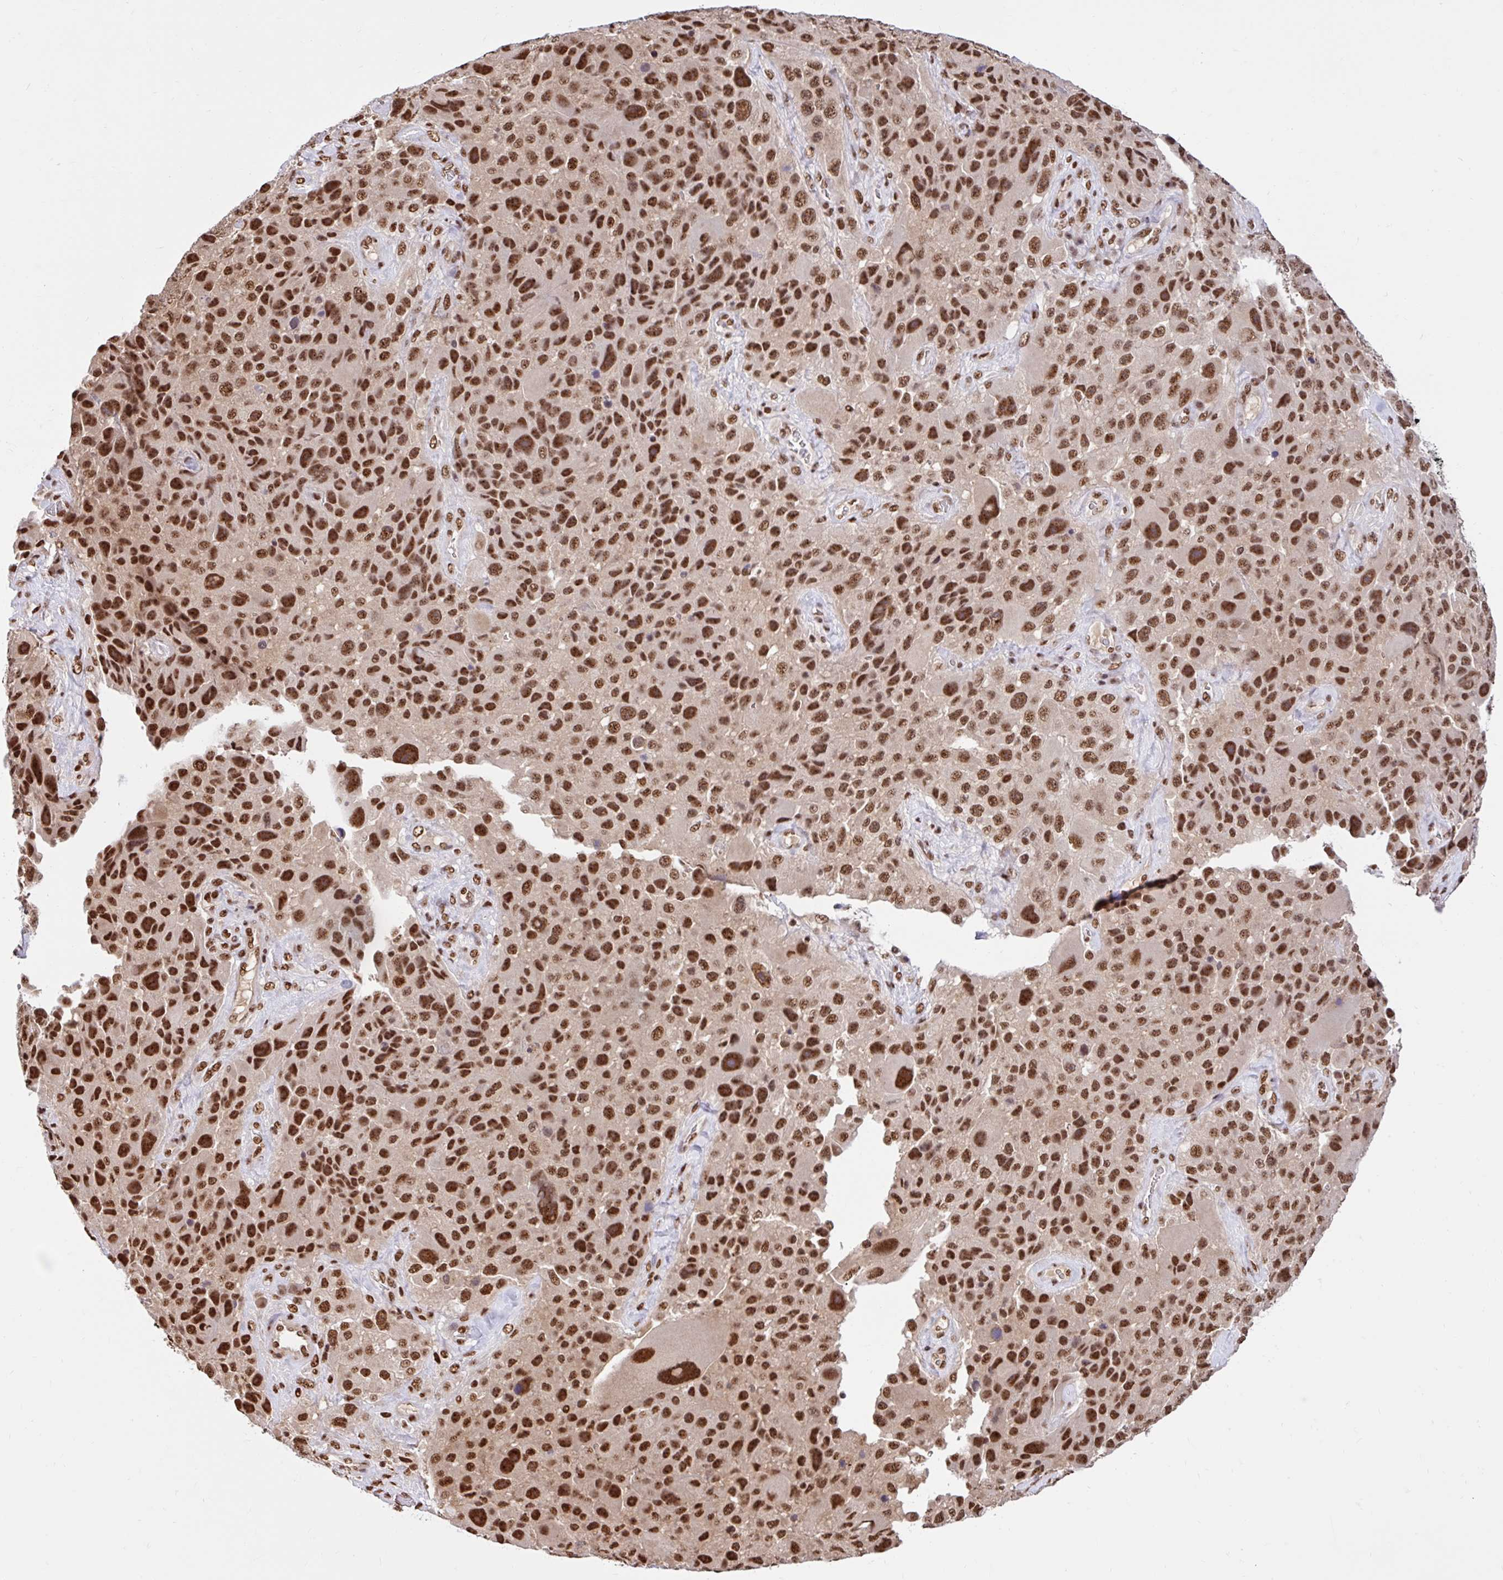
{"staining": {"intensity": "strong", "quantity": ">75%", "location": "nuclear"}, "tissue": "melanoma", "cell_type": "Tumor cells", "image_type": "cancer", "snomed": [{"axis": "morphology", "description": "Malignant melanoma, Metastatic site"}, {"axis": "topography", "description": "Lymph node"}], "caption": "IHC staining of melanoma, which shows high levels of strong nuclear staining in approximately >75% of tumor cells indicating strong nuclear protein positivity. The staining was performed using DAB (brown) for protein detection and nuclei were counterstained in hematoxylin (blue).", "gene": "ABCA9", "patient": {"sex": "male", "age": 62}}